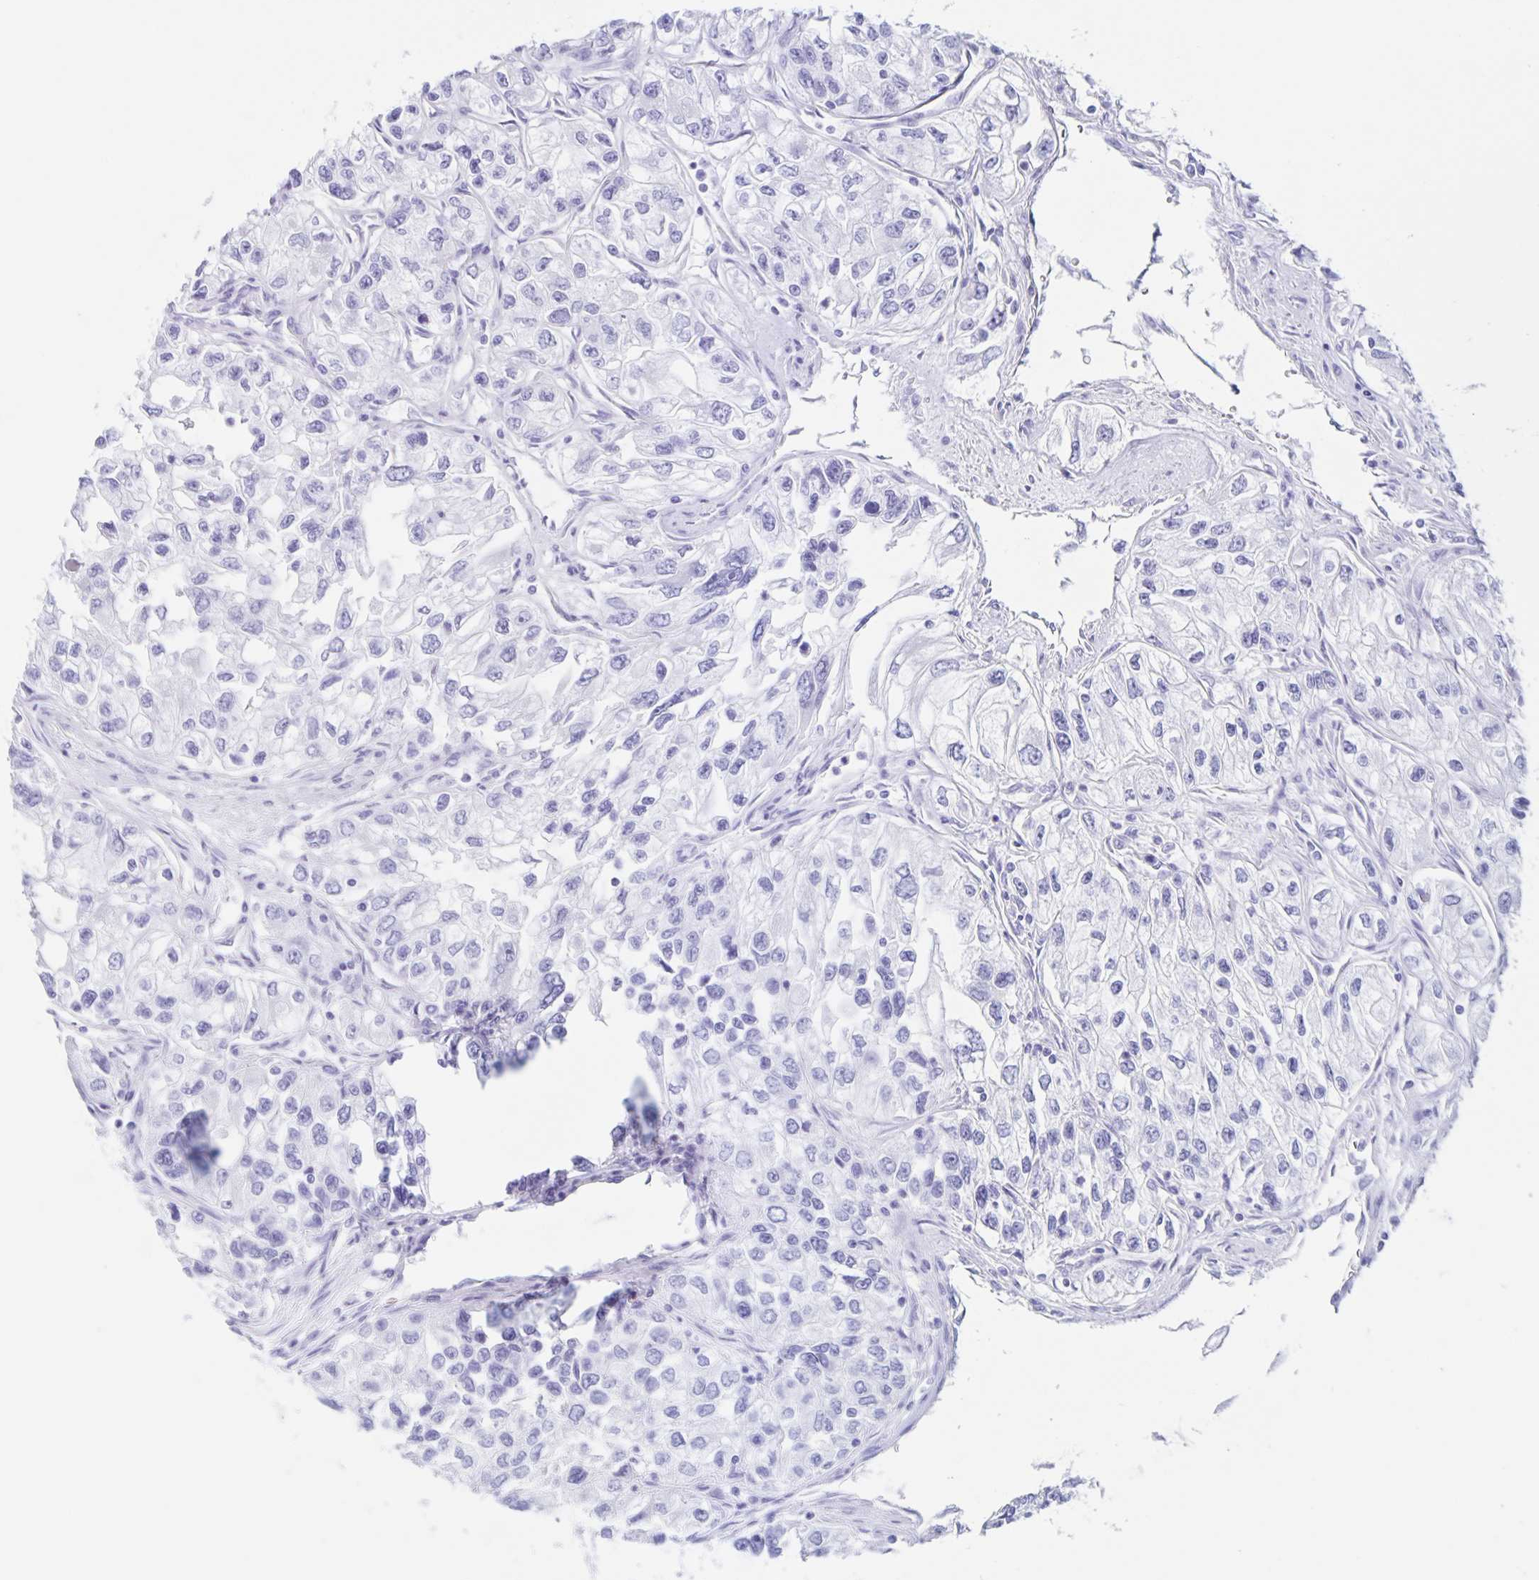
{"staining": {"intensity": "negative", "quantity": "none", "location": "none"}, "tissue": "renal cancer", "cell_type": "Tumor cells", "image_type": "cancer", "snomed": [{"axis": "morphology", "description": "Adenocarcinoma, NOS"}, {"axis": "topography", "description": "Kidney"}], "caption": "Tumor cells show no significant expression in adenocarcinoma (renal).", "gene": "C12orf56", "patient": {"sex": "female", "age": 59}}